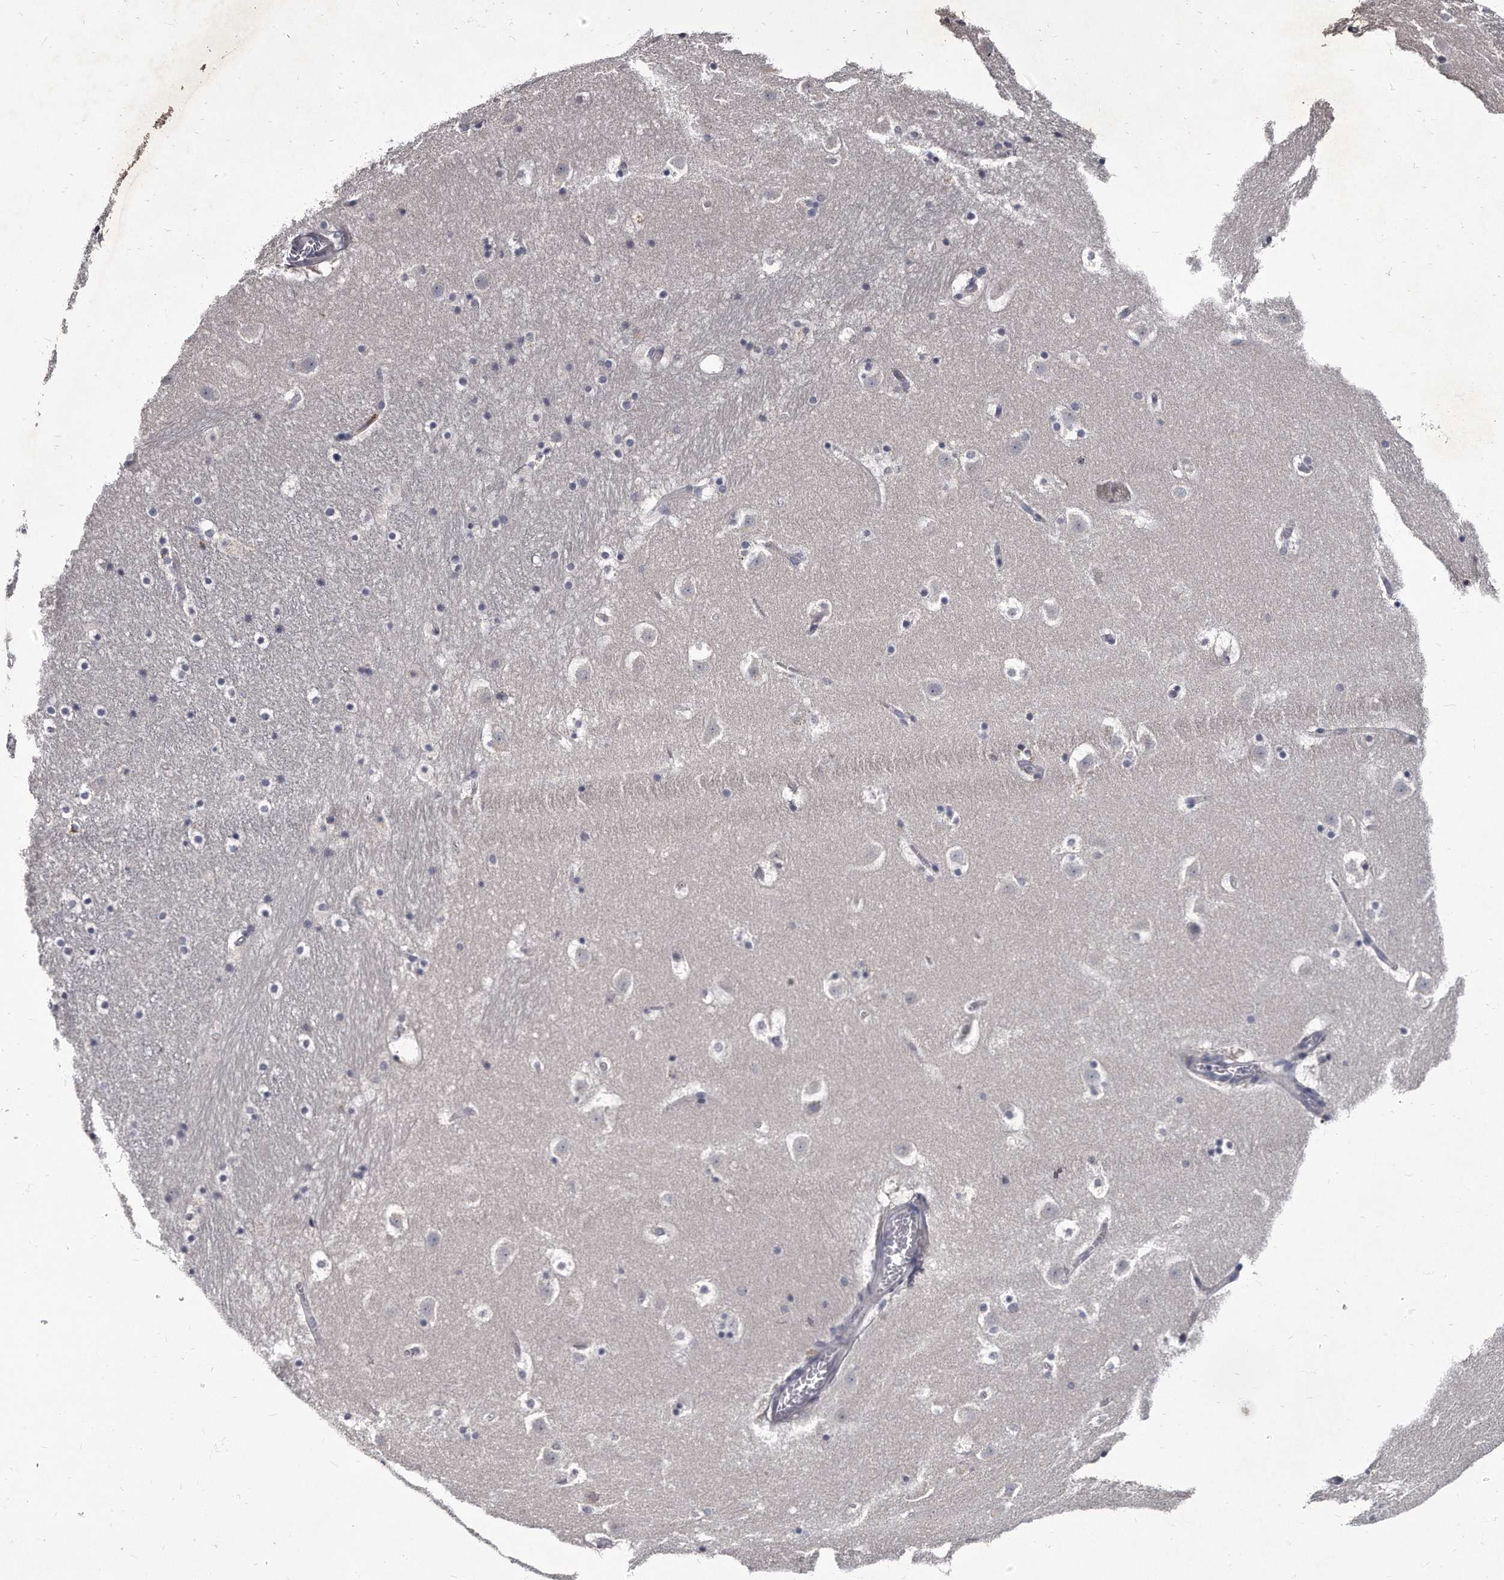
{"staining": {"intensity": "moderate", "quantity": "<25%", "location": "cytoplasmic/membranous"}, "tissue": "caudate", "cell_type": "Glial cells", "image_type": "normal", "snomed": [{"axis": "morphology", "description": "Normal tissue, NOS"}, {"axis": "topography", "description": "Lateral ventricle wall"}], "caption": "Caudate stained with immunohistochemistry displays moderate cytoplasmic/membranous staining in about <25% of glial cells.", "gene": "GAPVD1", "patient": {"sex": "male", "age": 45}}